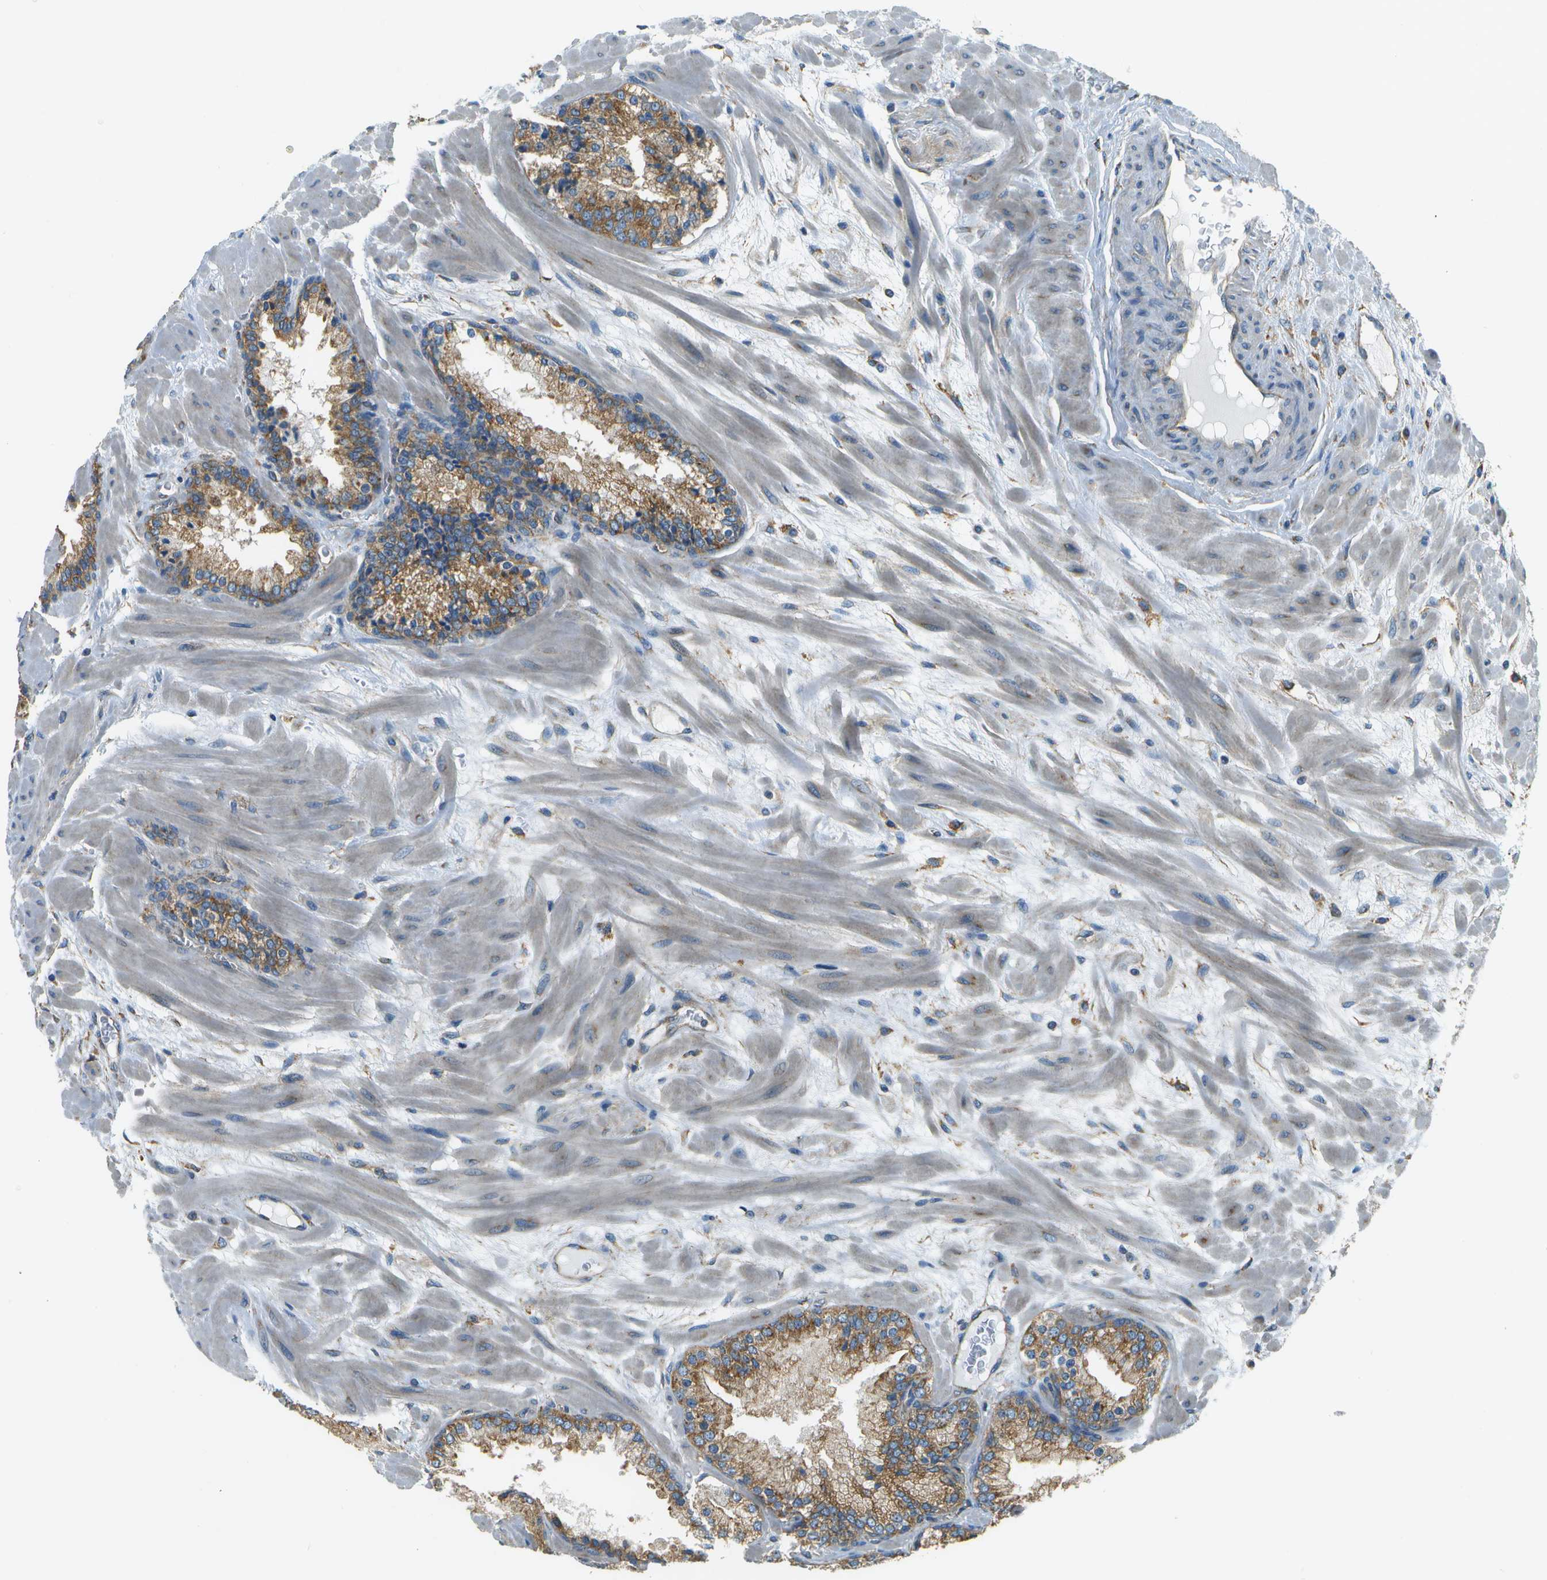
{"staining": {"intensity": "moderate", "quantity": ">75%", "location": "cytoplasmic/membranous"}, "tissue": "prostate cancer", "cell_type": "Tumor cells", "image_type": "cancer", "snomed": [{"axis": "morphology", "description": "Adenocarcinoma, Low grade"}, {"axis": "topography", "description": "Prostate"}], "caption": "Prostate cancer stained with a brown dye demonstrates moderate cytoplasmic/membranous positive expression in about >75% of tumor cells.", "gene": "CLTC", "patient": {"sex": "male", "age": 63}}